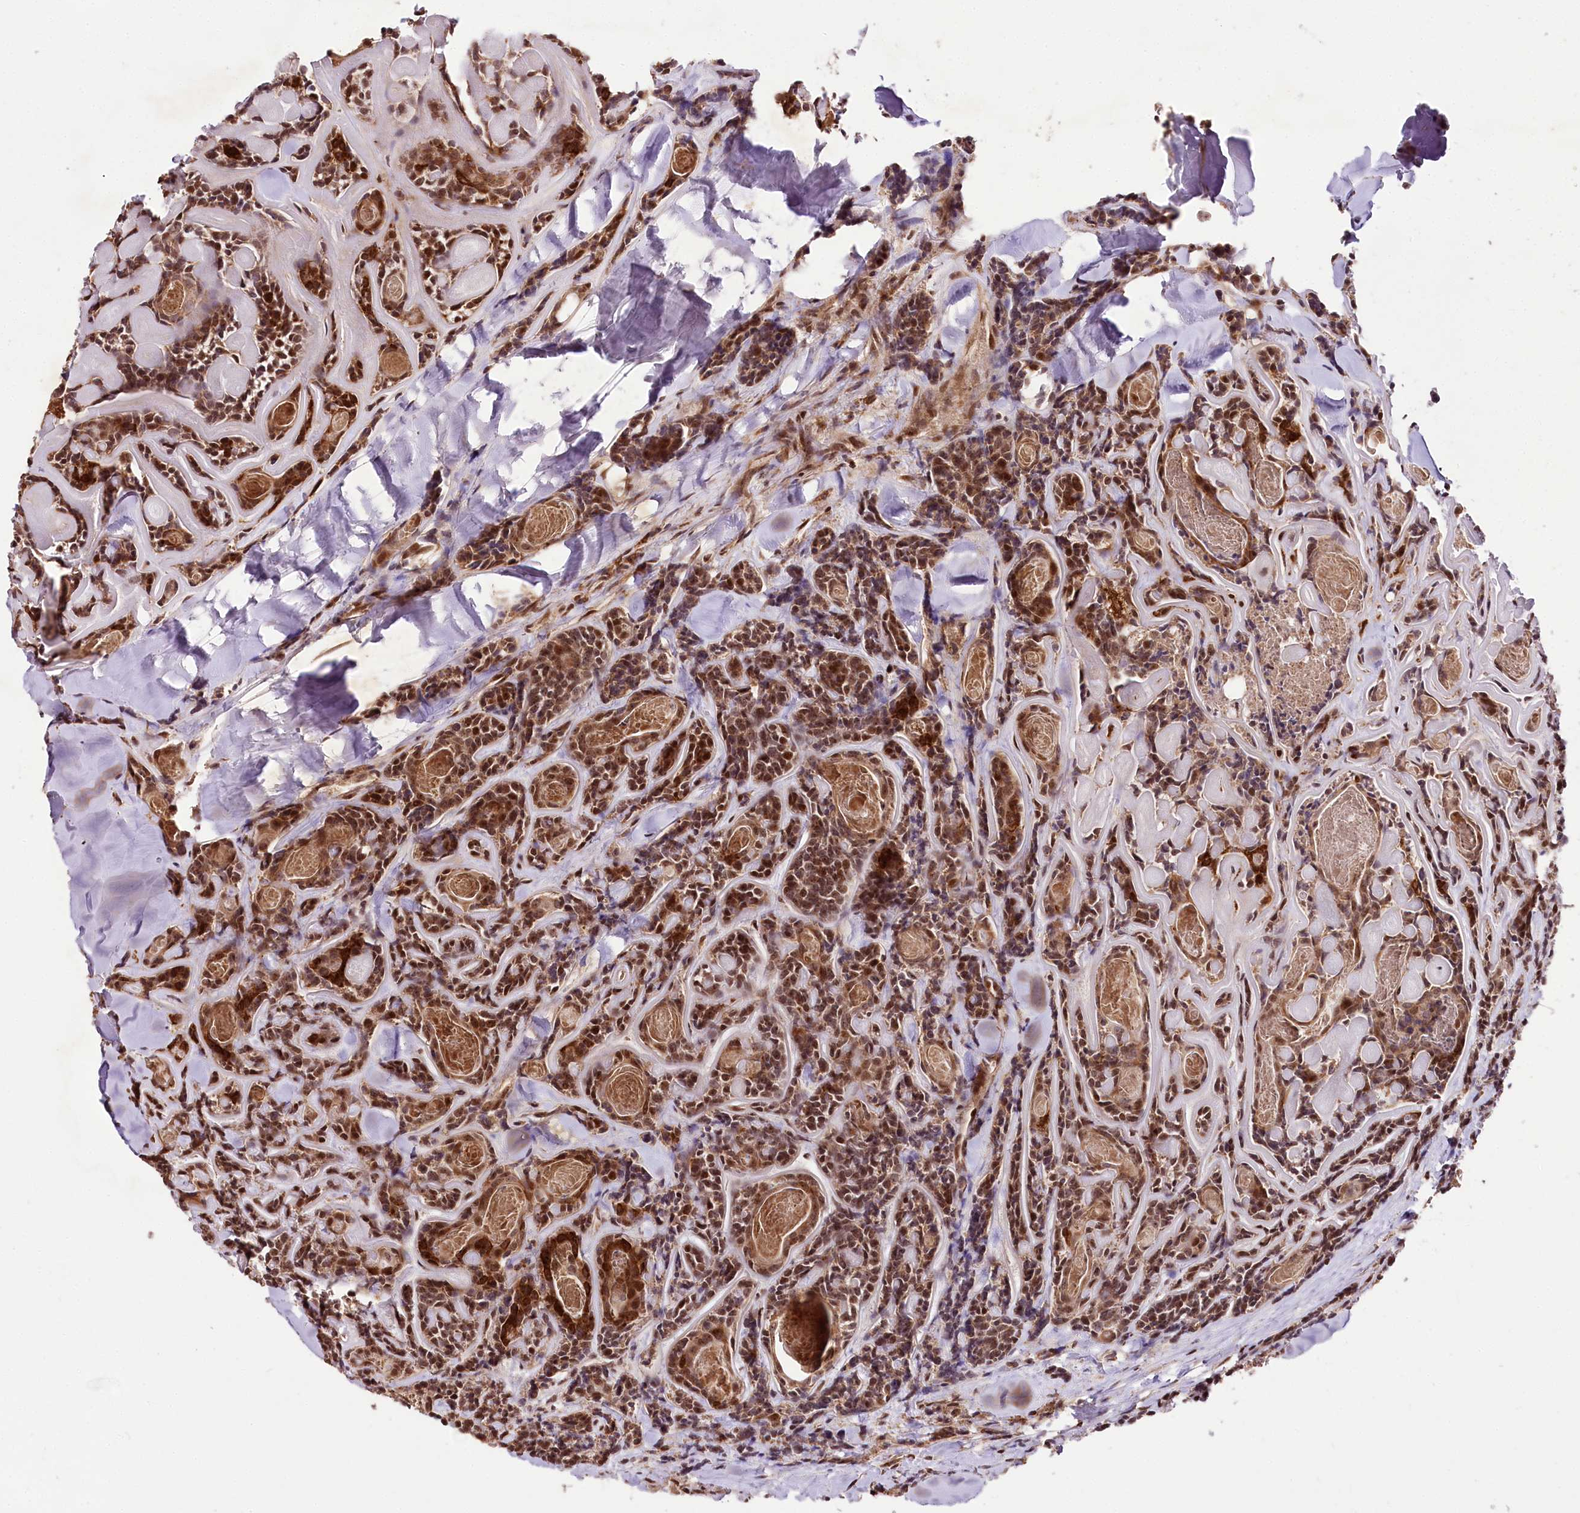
{"staining": {"intensity": "moderate", "quantity": ">75%", "location": "cytoplasmic/membranous,nuclear"}, "tissue": "head and neck cancer", "cell_type": "Tumor cells", "image_type": "cancer", "snomed": [{"axis": "morphology", "description": "Adenocarcinoma, NOS"}, {"axis": "topography", "description": "Salivary gland"}, {"axis": "topography", "description": "Head-Neck"}], "caption": "This image demonstrates adenocarcinoma (head and neck) stained with immunohistochemistry to label a protein in brown. The cytoplasmic/membranous and nuclear of tumor cells show moderate positivity for the protein. Nuclei are counter-stained blue.", "gene": "DMP1", "patient": {"sex": "female", "age": 63}}